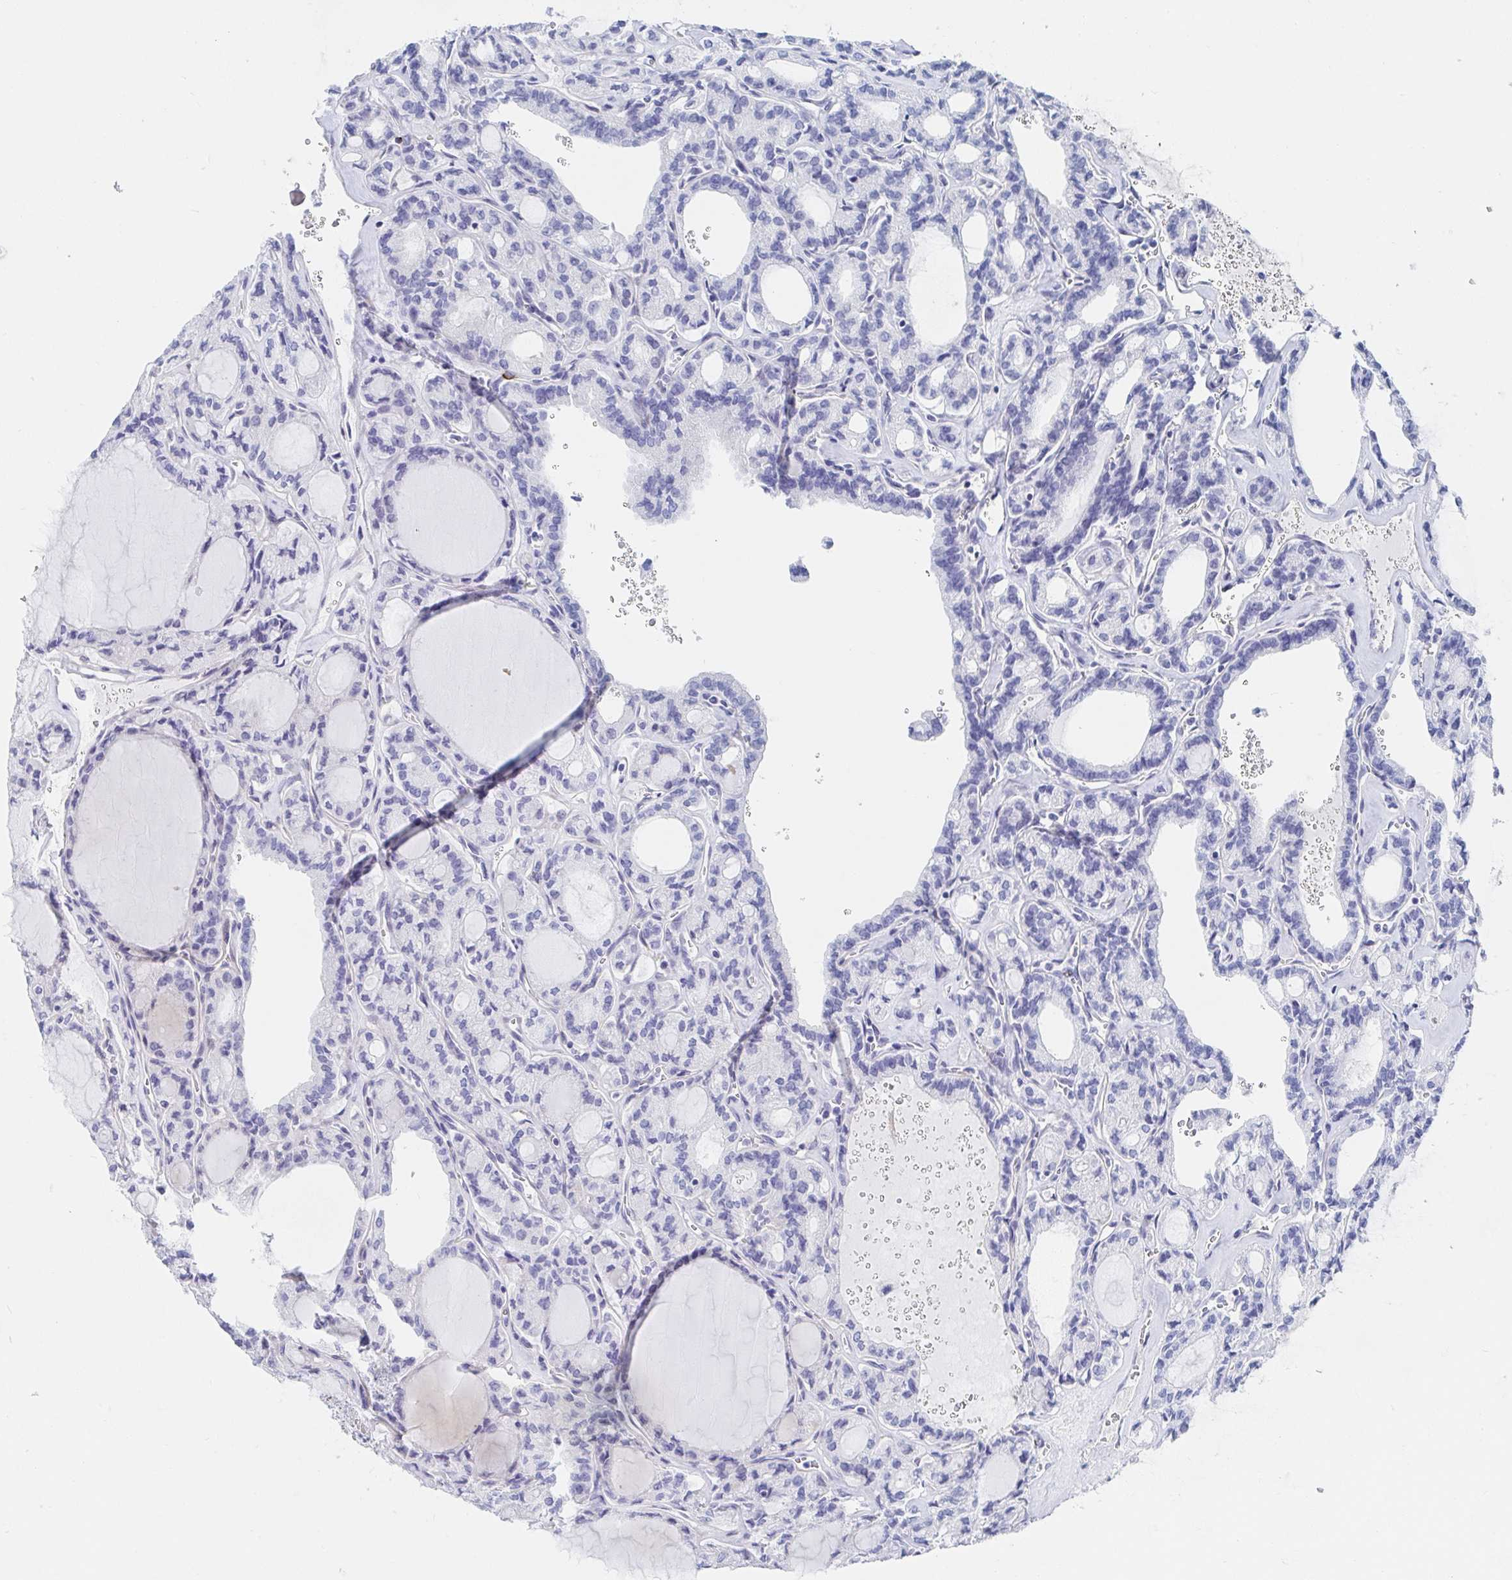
{"staining": {"intensity": "negative", "quantity": "none", "location": "none"}, "tissue": "thyroid cancer", "cell_type": "Tumor cells", "image_type": "cancer", "snomed": [{"axis": "morphology", "description": "Papillary adenocarcinoma, NOS"}, {"axis": "topography", "description": "Thyroid gland"}], "caption": "This is an IHC image of human thyroid papillary adenocarcinoma. There is no expression in tumor cells.", "gene": "PACSIN1", "patient": {"sex": "male", "age": 87}}